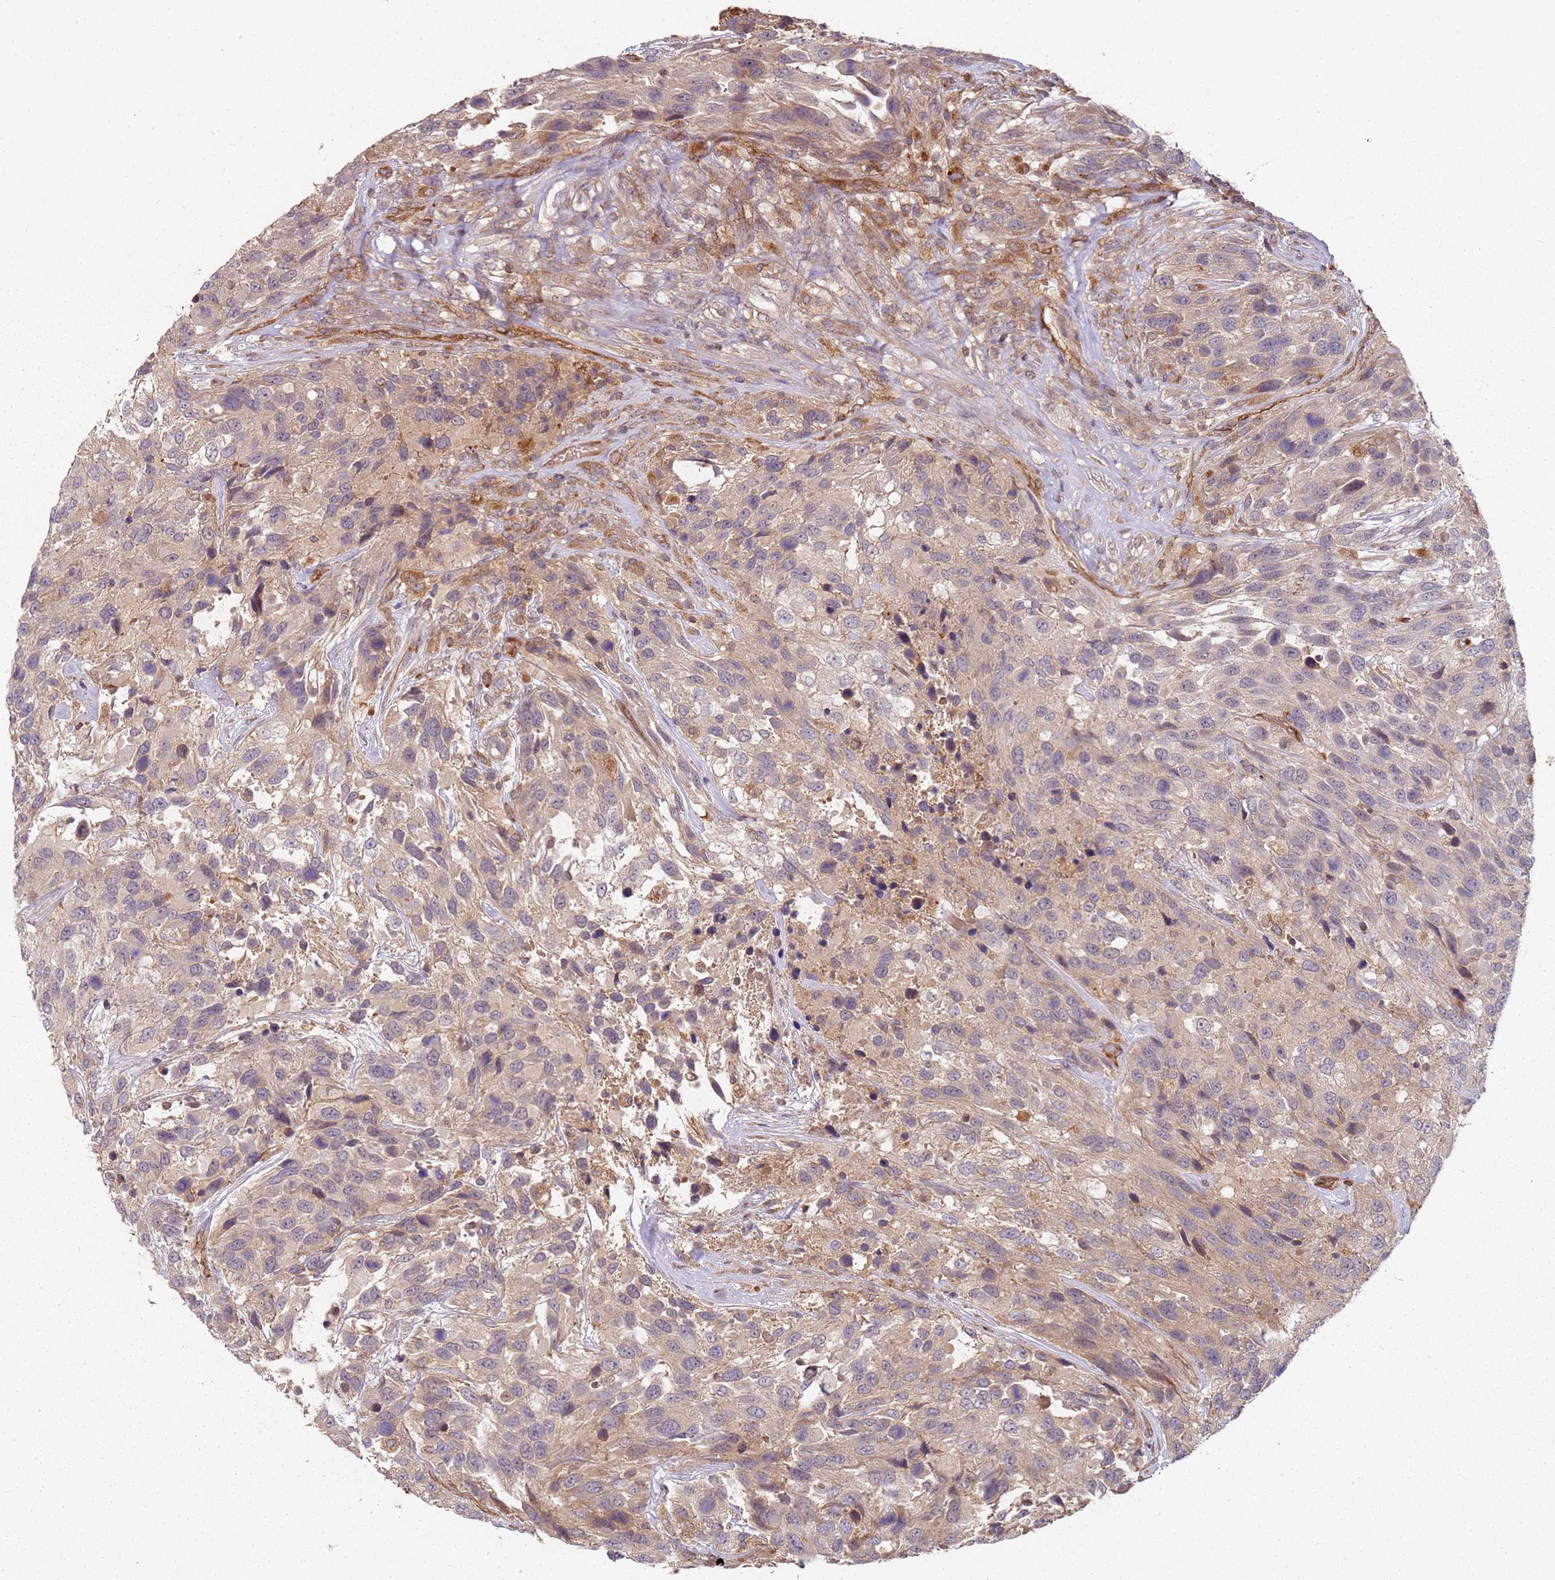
{"staining": {"intensity": "weak", "quantity": ">75%", "location": "cytoplasmic/membranous"}, "tissue": "urothelial cancer", "cell_type": "Tumor cells", "image_type": "cancer", "snomed": [{"axis": "morphology", "description": "Urothelial carcinoma, High grade"}, {"axis": "topography", "description": "Urinary bladder"}], "caption": "Immunohistochemical staining of human high-grade urothelial carcinoma exhibits low levels of weak cytoplasmic/membranous positivity in approximately >75% of tumor cells.", "gene": "SCGB2B2", "patient": {"sex": "female", "age": 70}}